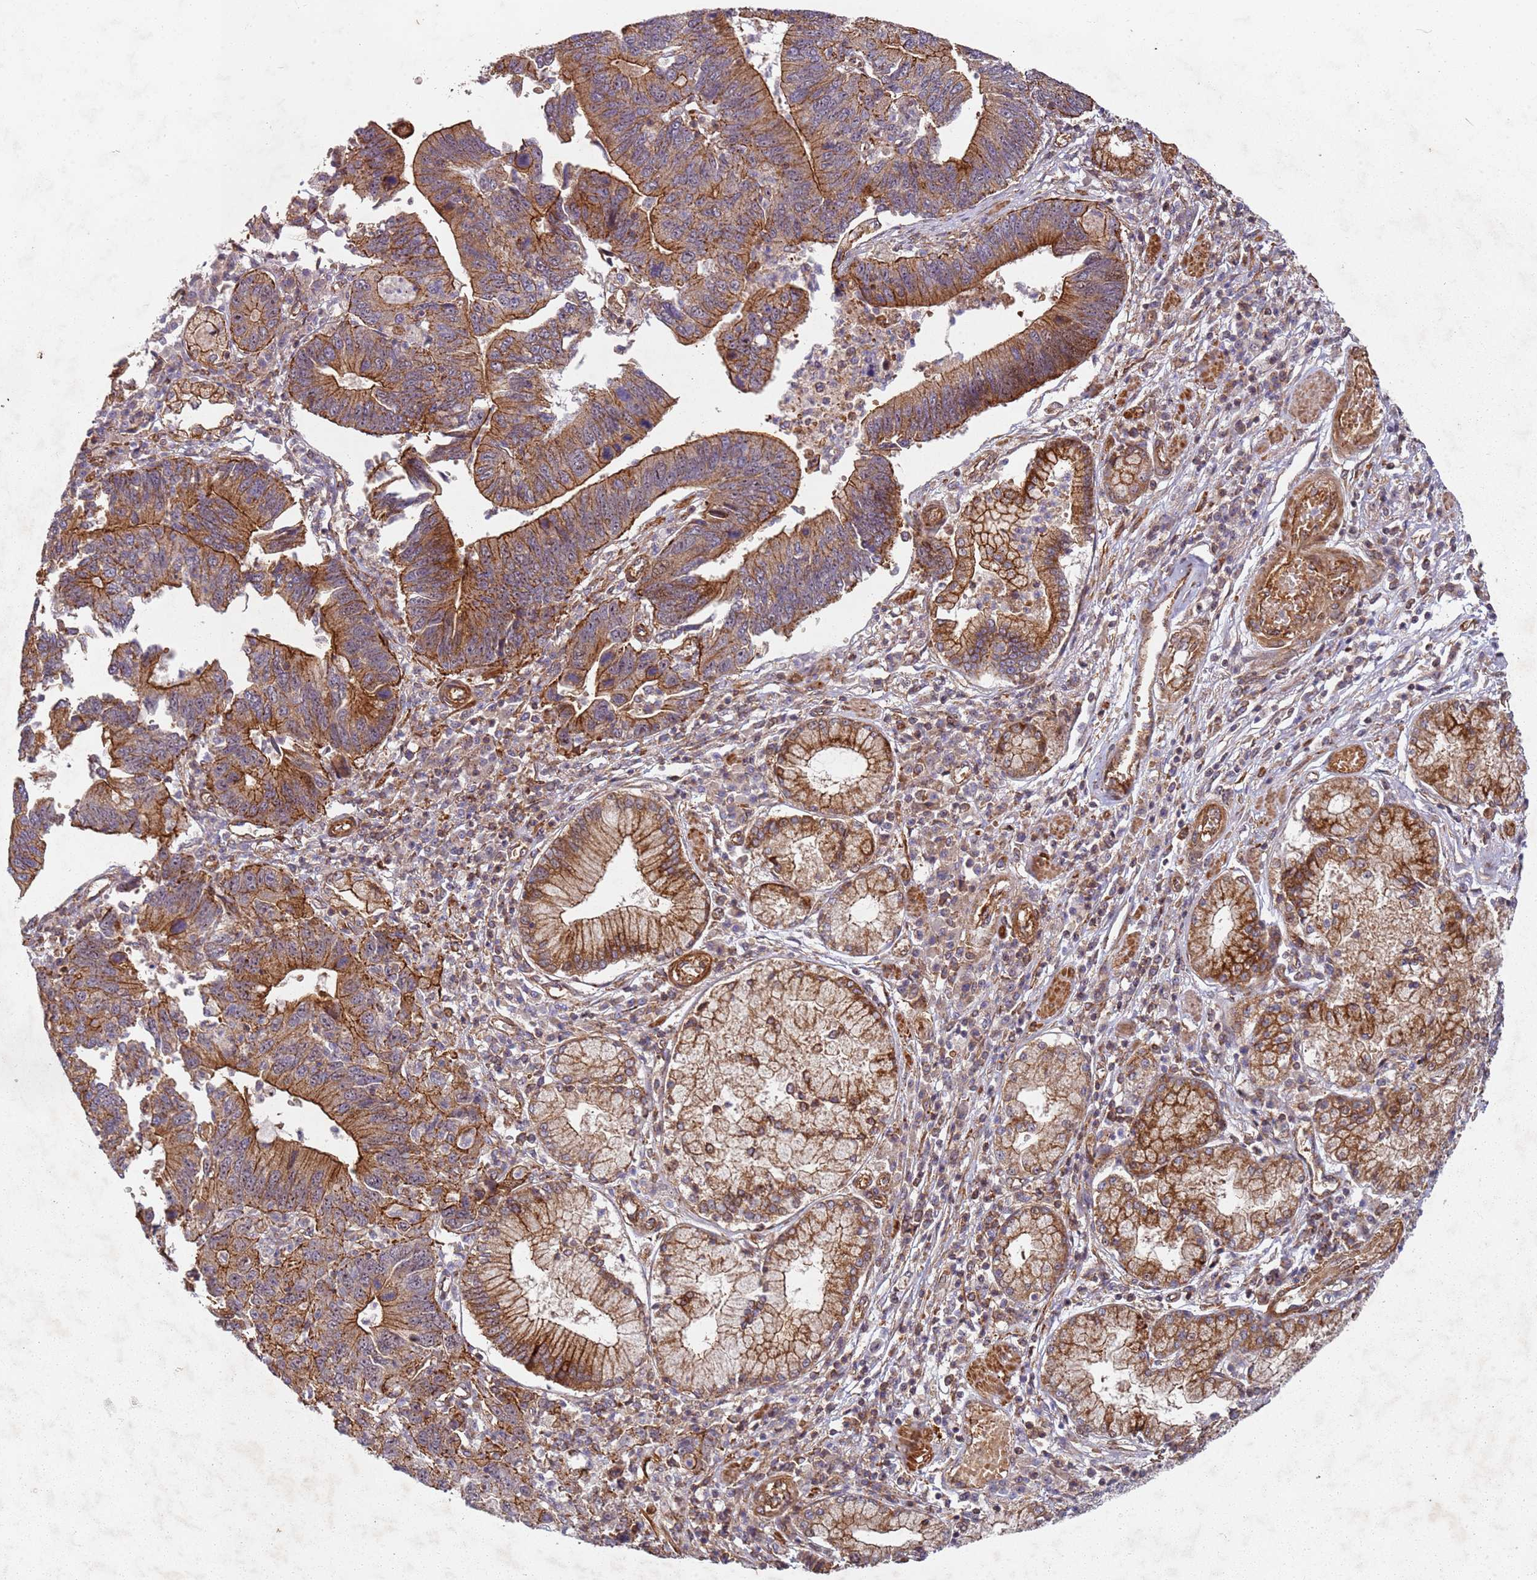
{"staining": {"intensity": "moderate", "quantity": ">75%", "location": "cytoplasmic/membranous"}, "tissue": "stomach cancer", "cell_type": "Tumor cells", "image_type": "cancer", "snomed": [{"axis": "morphology", "description": "Adenocarcinoma, NOS"}, {"axis": "topography", "description": "Stomach"}], "caption": "Tumor cells reveal medium levels of moderate cytoplasmic/membranous positivity in about >75% of cells in adenocarcinoma (stomach).", "gene": "C2CD4B", "patient": {"sex": "male", "age": 59}}